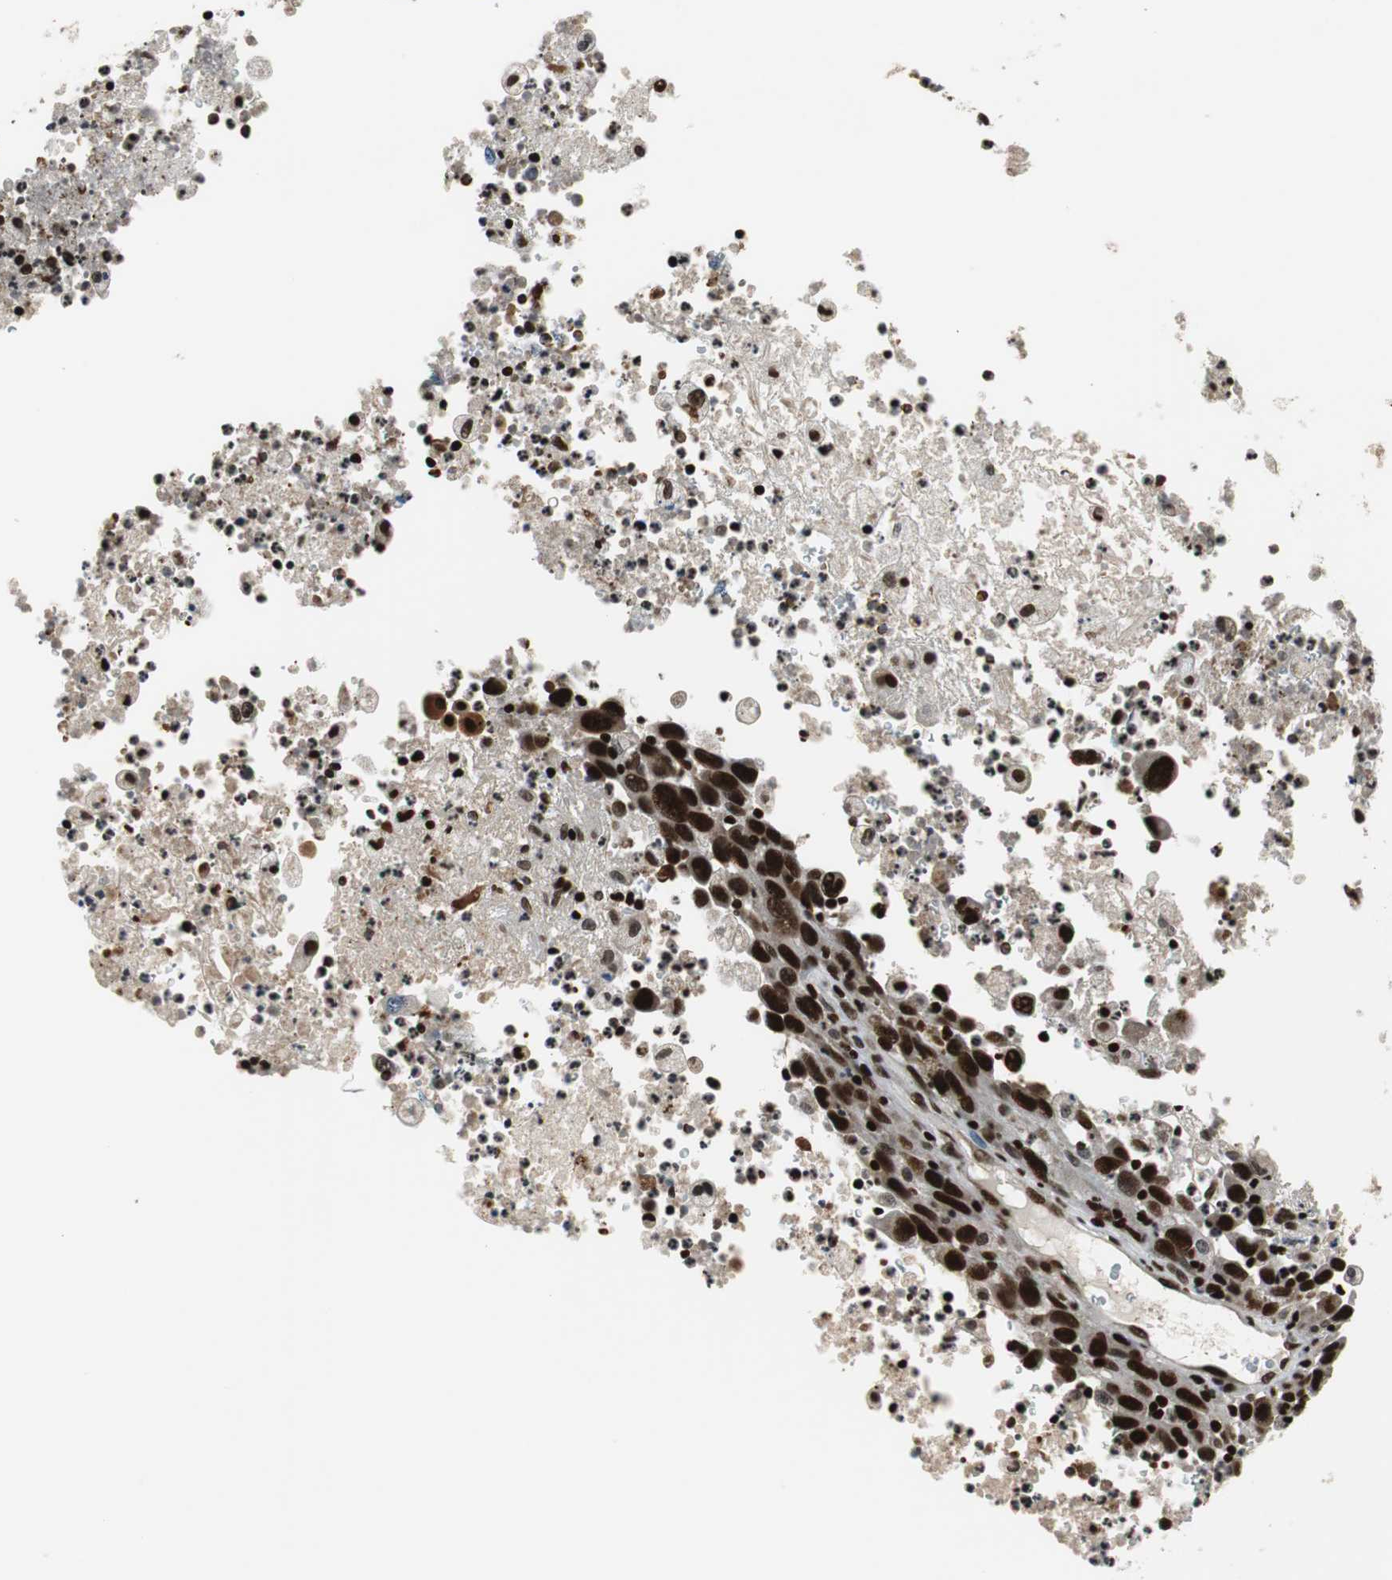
{"staining": {"intensity": "strong", "quantity": ">75%", "location": "nuclear"}, "tissue": "melanoma", "cell_type": "Tumor cells", "image_type": "cancer", "snomed": [{"axis": "morphology", "description": "Malignant melanoma, Metastatic site"}, {"axis": "topography", "description": "Skin"}], "caption": "Malignant melanoma (metastatic site) stained with a protein marker shows strong staining in tumor cells.", "gene": "HDAC1", "patient": {"sex": "female", "age": 56}}